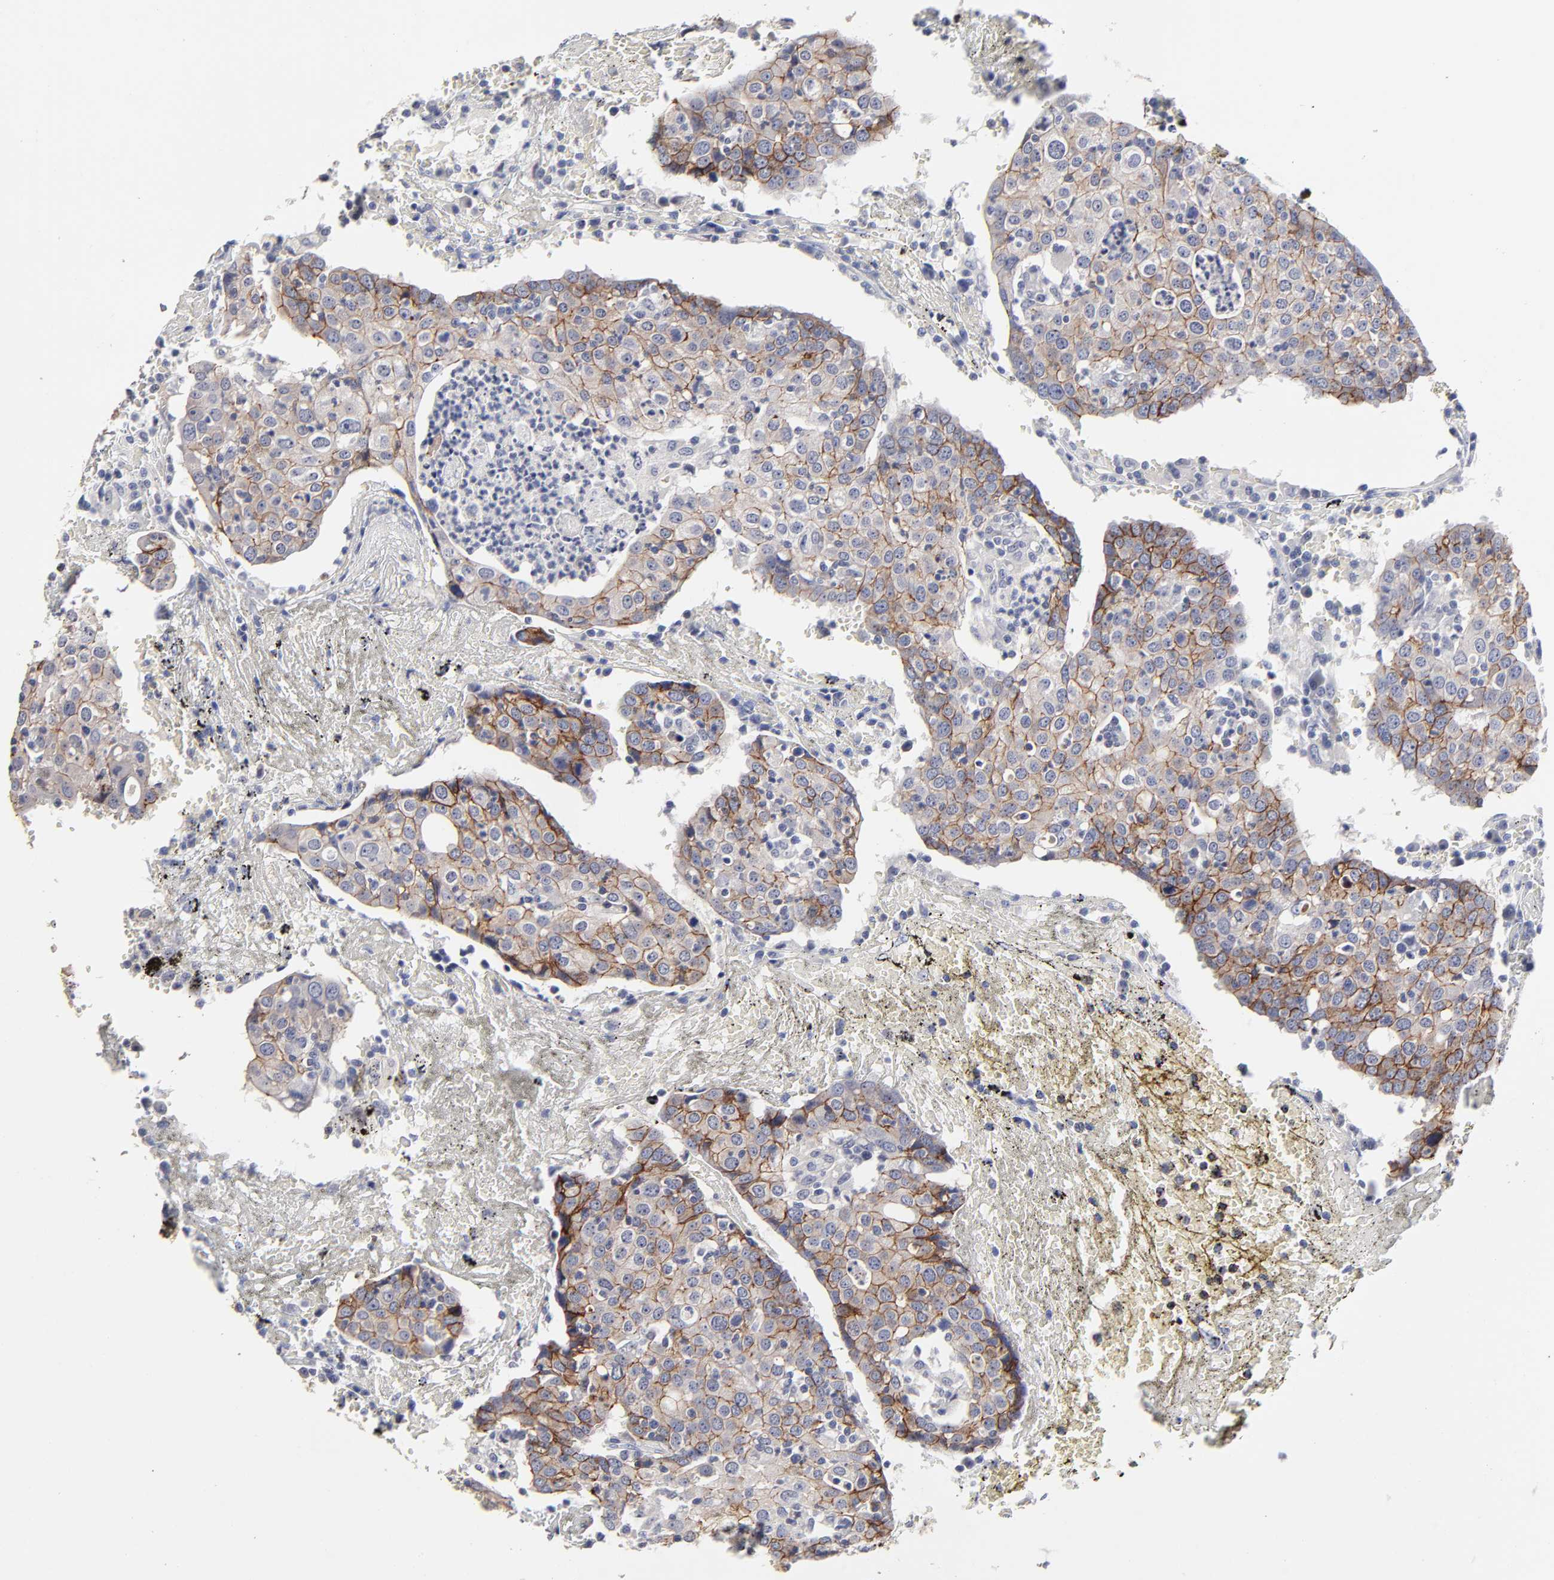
{"staining": {"intensity": "moderate", "quantity": "25%-75%", "location": "cytoplasmic/membranous"}, "tissue": "head and neck cancer", "cell_type": "Tumor cells", "image_type": "cancer", "snomed": [{"axis": "morphology", "description": "Adenocarcinoma, NOS"}, {"axis": "topography", "description": "Salivary gland"}, {"axis": "topography", "description": "Head-Neck"}], "caption": "A micrograph of human head and neck adenocarcinoma stained for a protein exhibits moderate cytoplasmic/membranous brown staining in tumor cells. (DAB IHC, brown staining for protein, blue staining for nuclei).", "gene": "CXADR", "patient": {"sex": "female", "age": 65}}